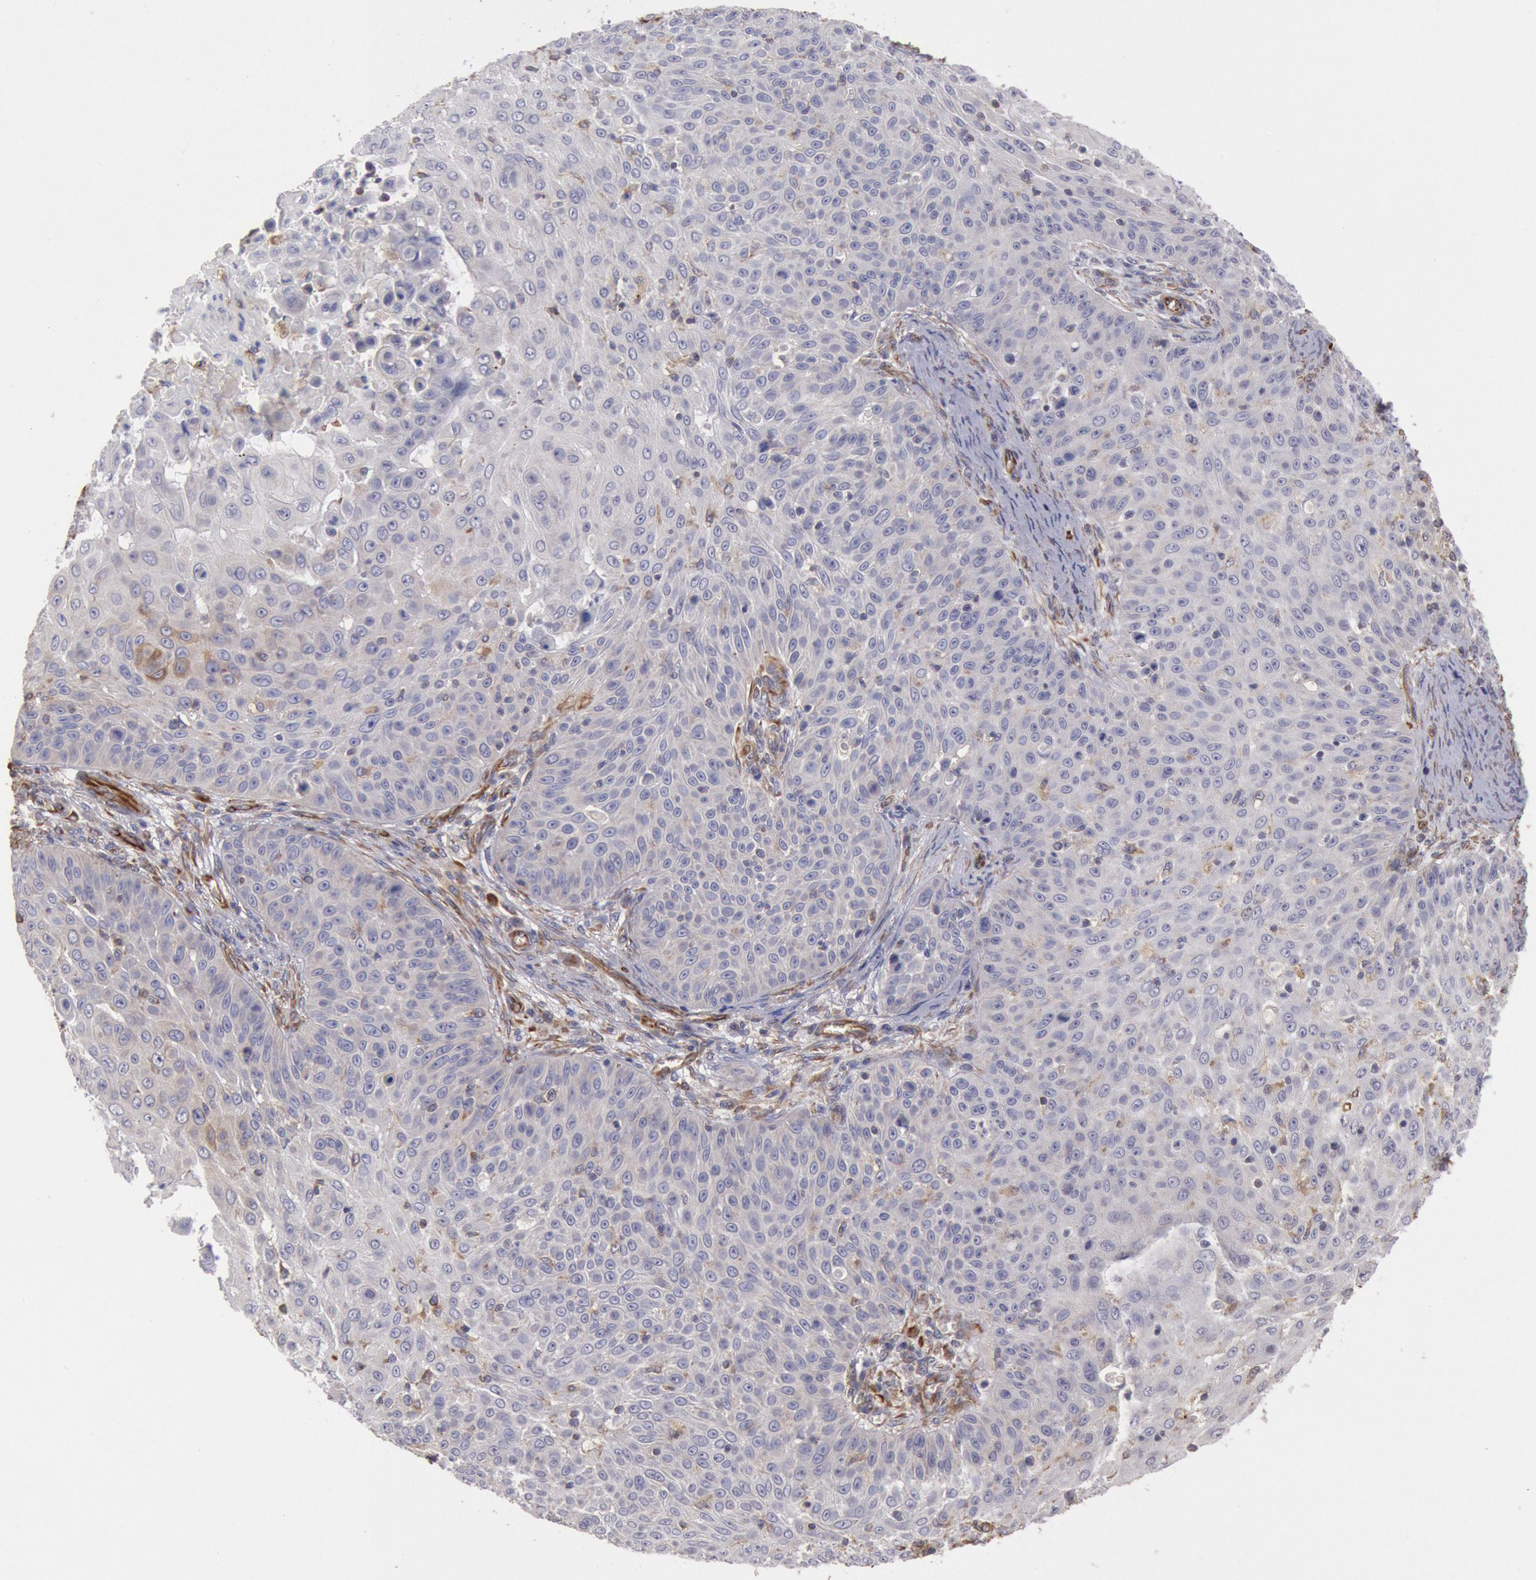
{"staining": {"intensity": "weak", "quantity": "<25%", "location": "cytoplasmic/membranous"}, "tissue": "skin cancer", "cell_type": "Tumor cells", "image_type": "cancer", "snomed": [{"axis": "morphology", "description": "Squamous cell carcinoma, NOS"}, {"axis": "topography", "description": "Skin"}], "caption": "Protein analysis of skin cancer reveals no significant expression in tumor cells. (Brightfield microscopy of DAB (3,3'-diaminobenzidine) IHC at high magnification).", "gene": "RNF139", "patient": {"sex": "male", "age": 82}}